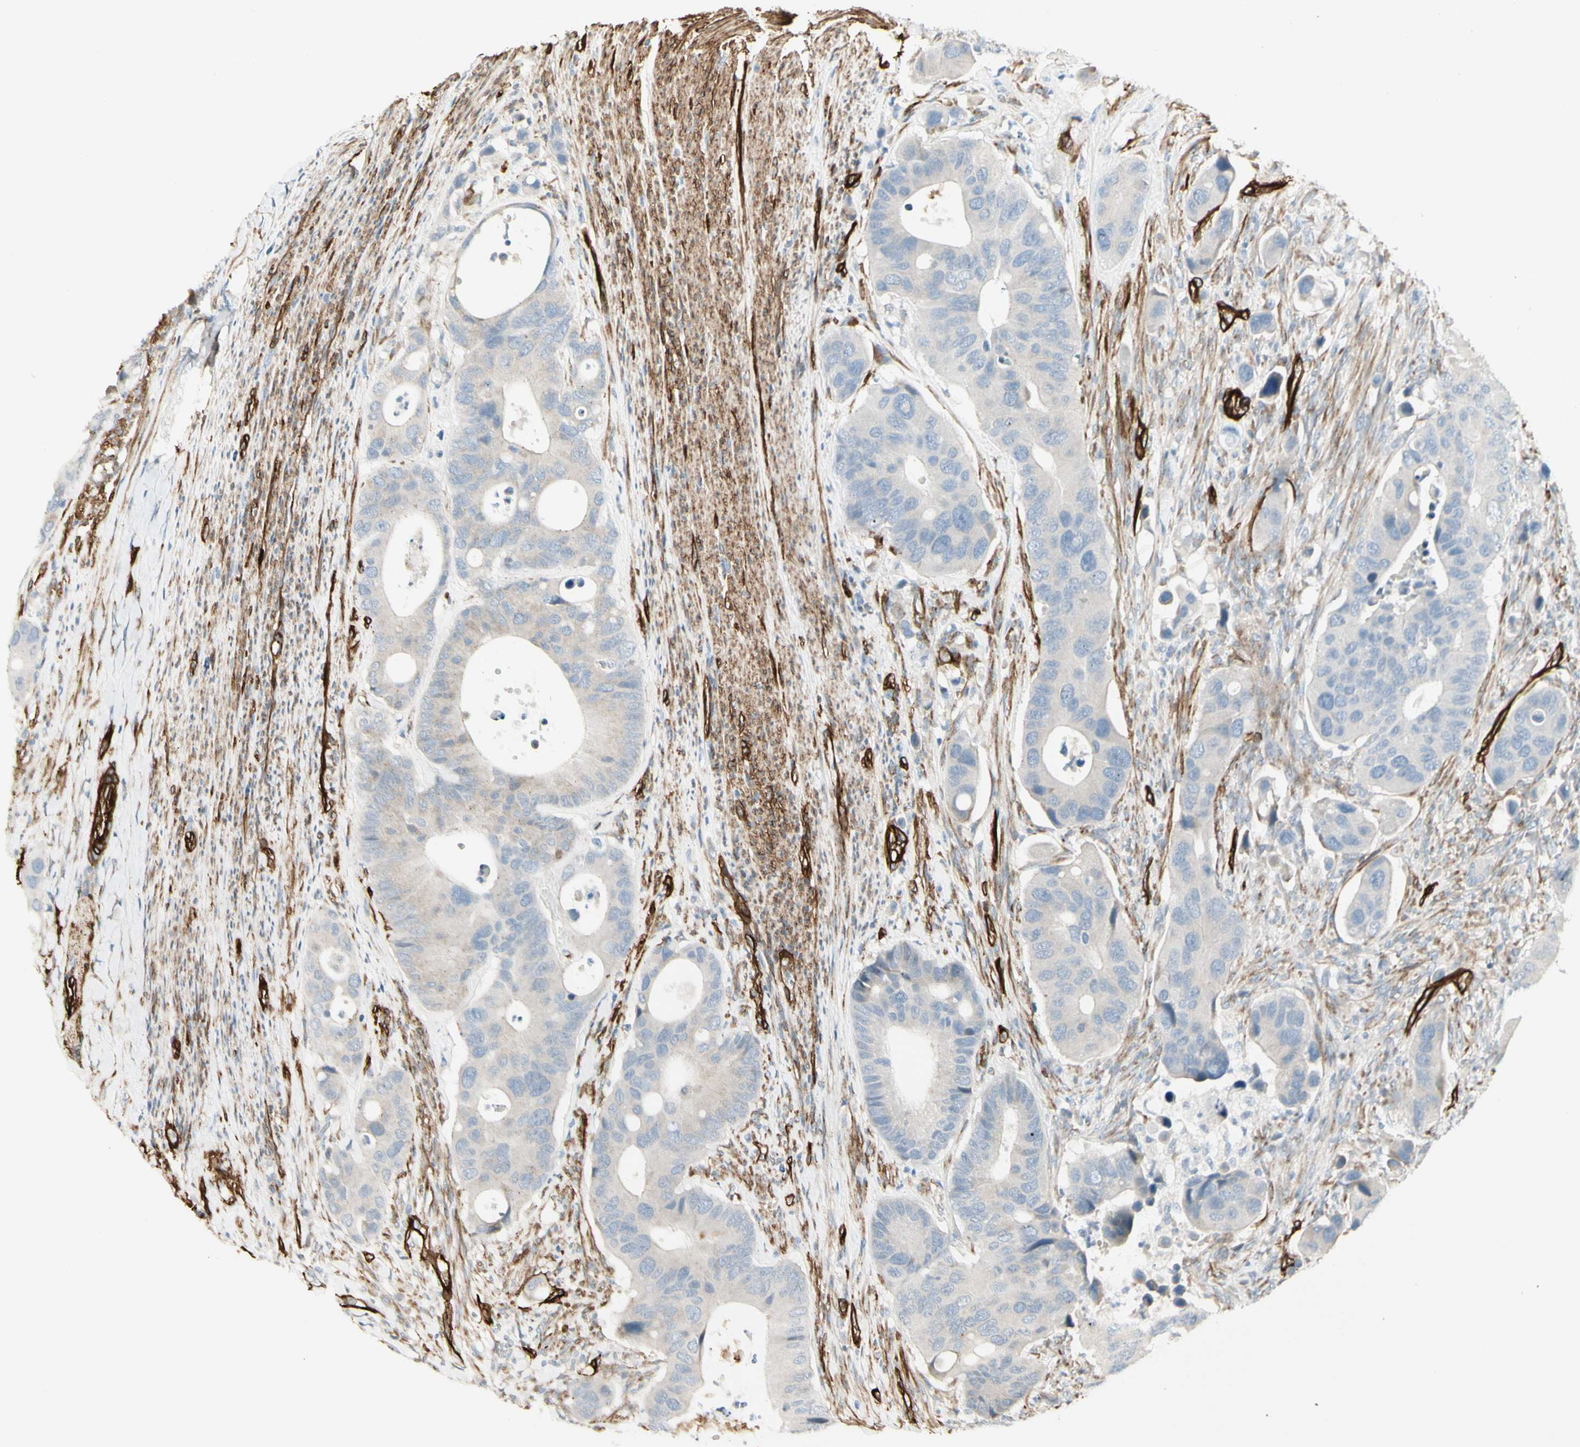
{"staining": {"intensity": "weak", "quantity": "<25%", "location": "cytoplasmic/membranous"}, "tissue": "colorectal cancer", "cell_type": "Tumor cells", "image_type": "cancer", "snomed": [{"axis": "morphology", "description": "Adenocarcinoma, NOS"}, {"axis": "topography", "description": "Rectum"}], "caption": "IHC of adenocarcinoma (colorectal) shows no positivity in tumor cells.", "gene": "MCAM", "patient": {"sex": "female", "age": 57}}